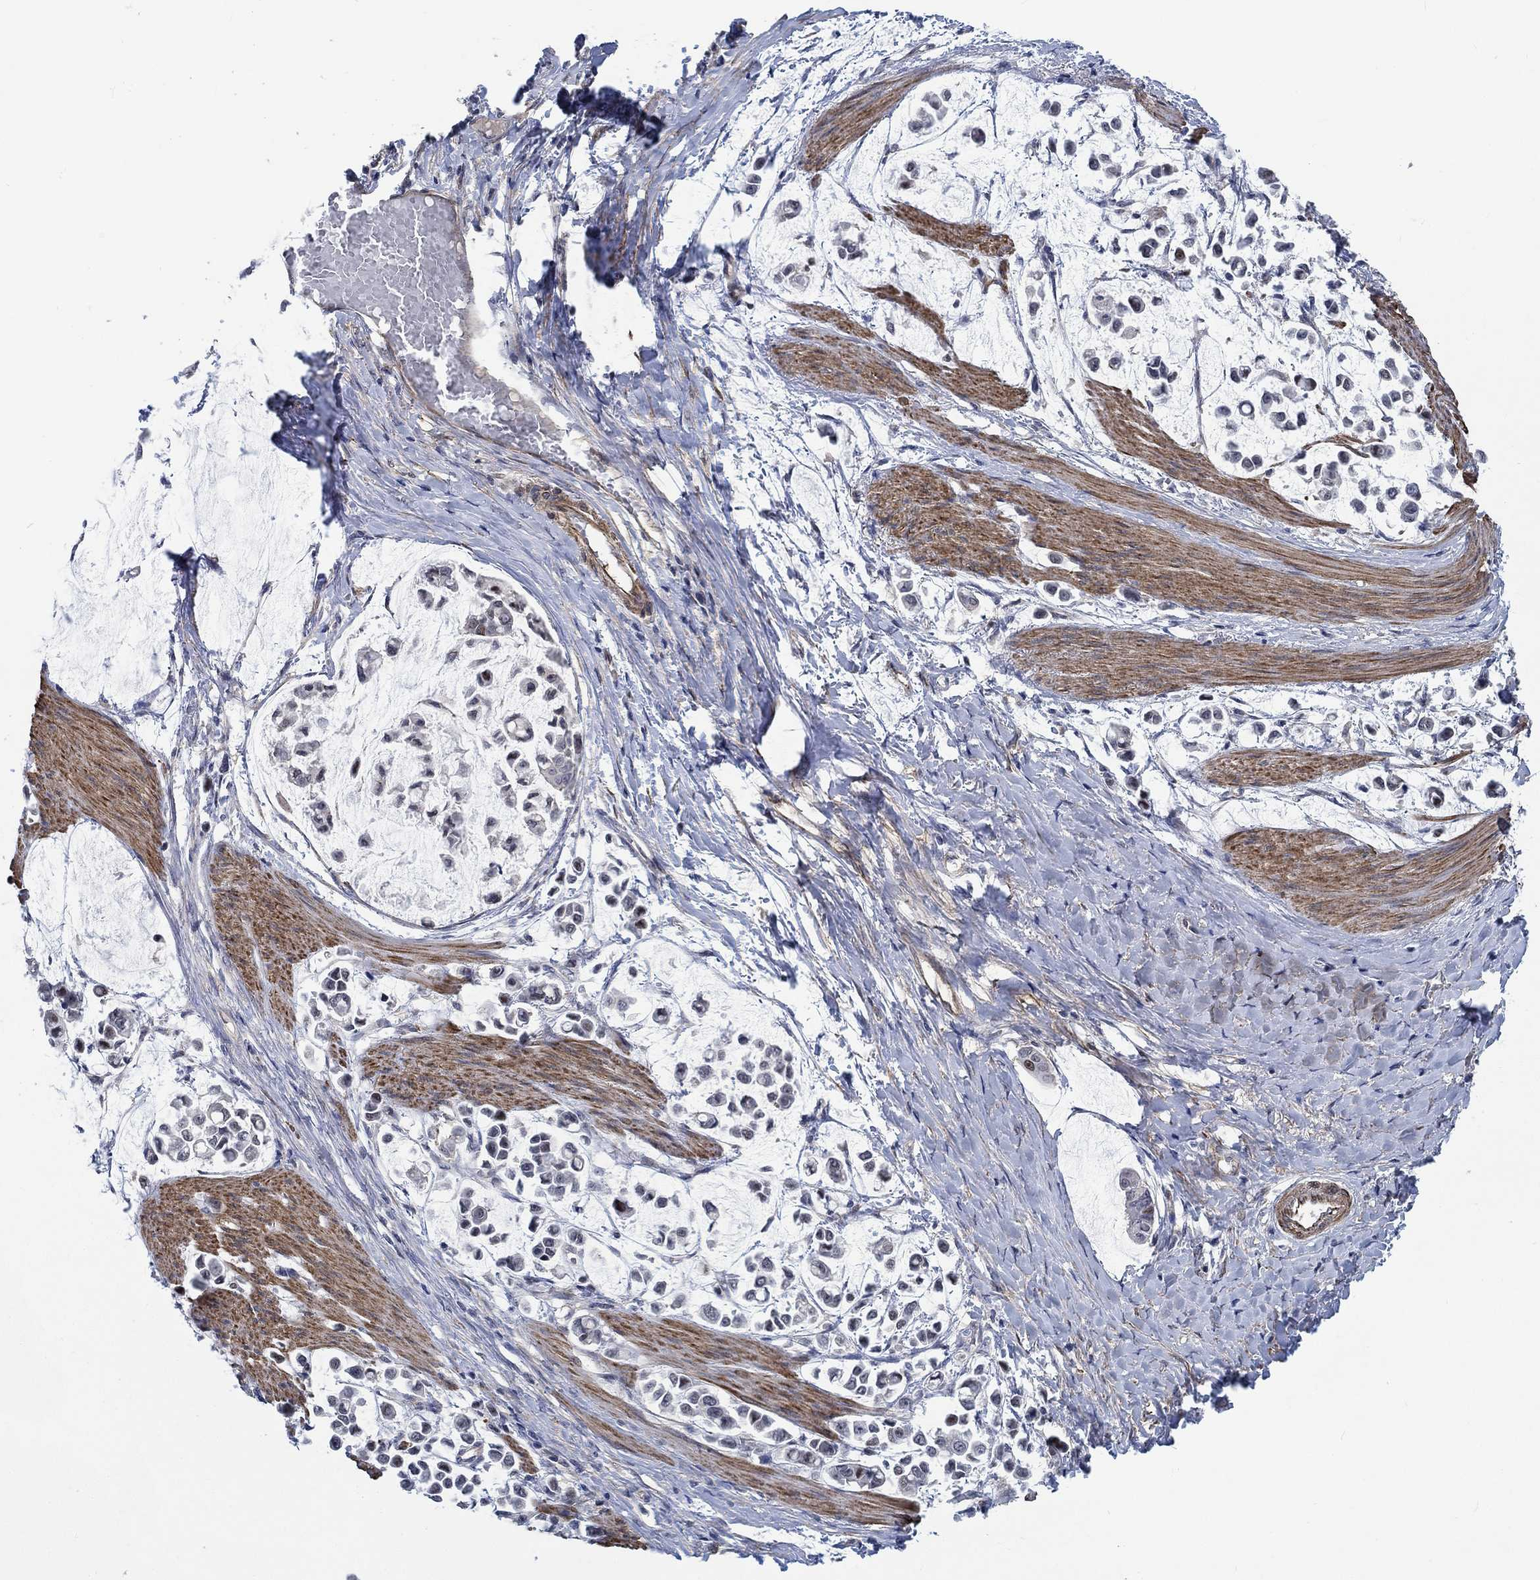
{"staining": {"intensity": "strong", "quantity": "<25%", "location": "nuclear"}, "tissue": "stomach cancer", "cell_type": "Tumor cells", "image_type": "cancer", "snomed": [{"axis": "morphology", "description": "Adenocarcinoma, NOS"}, {"axis": "topography", "description": "Stomach"}], "caption": "Immunohistochemistry (IHC) (DAB (3,3'-diaminobenzidine)) staining of adenocarcinoma (stomach) reveals strong nuclear protein staining in about <25% of tumor cells.", "gene": "KCNH8", "patient": {"sex": "male", "age": 82}}